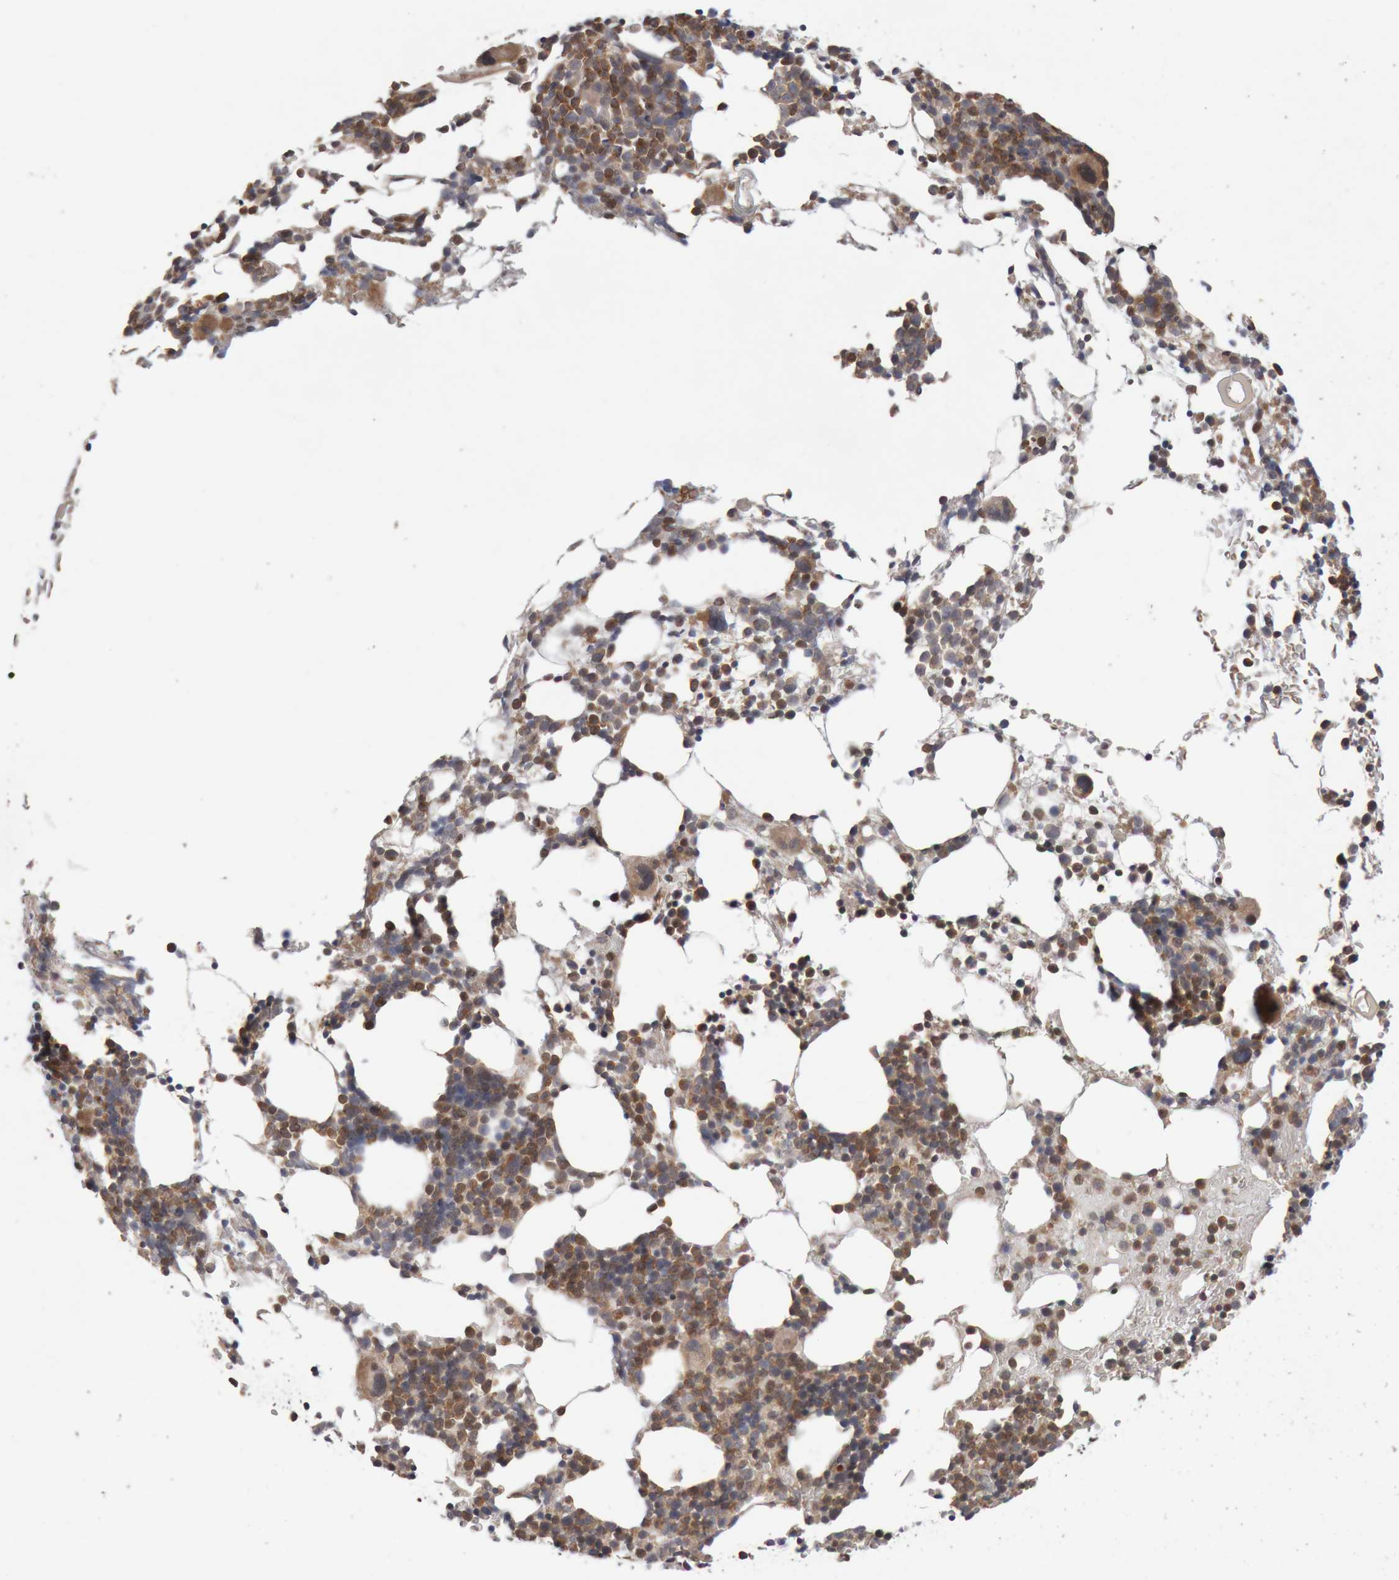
{"staining": {"intensity": "moderate", "quantity": ">75%", "location": "cytoplasmic/membranous"}, "tissue": "bone marrow", "cell_type": "Hematopoietic cells", "image_type": "normal", "snomed": [{"axis": "morphology", "description": "Normal tissue, NOS"}, {"axis": "morphology", "description": "Inflammation, NOS"}, {"axis": "topography", "description": "Bone marrow"}], "caption": "Immunohistochemistry (IHC) of benign bone marrow displays medium levels of moderate cytoplasmic/membranous positivity in about >75% of hematopoietic cells.", "gene": "KIF21B", "patient": {"sex": "male", "age": 44}}